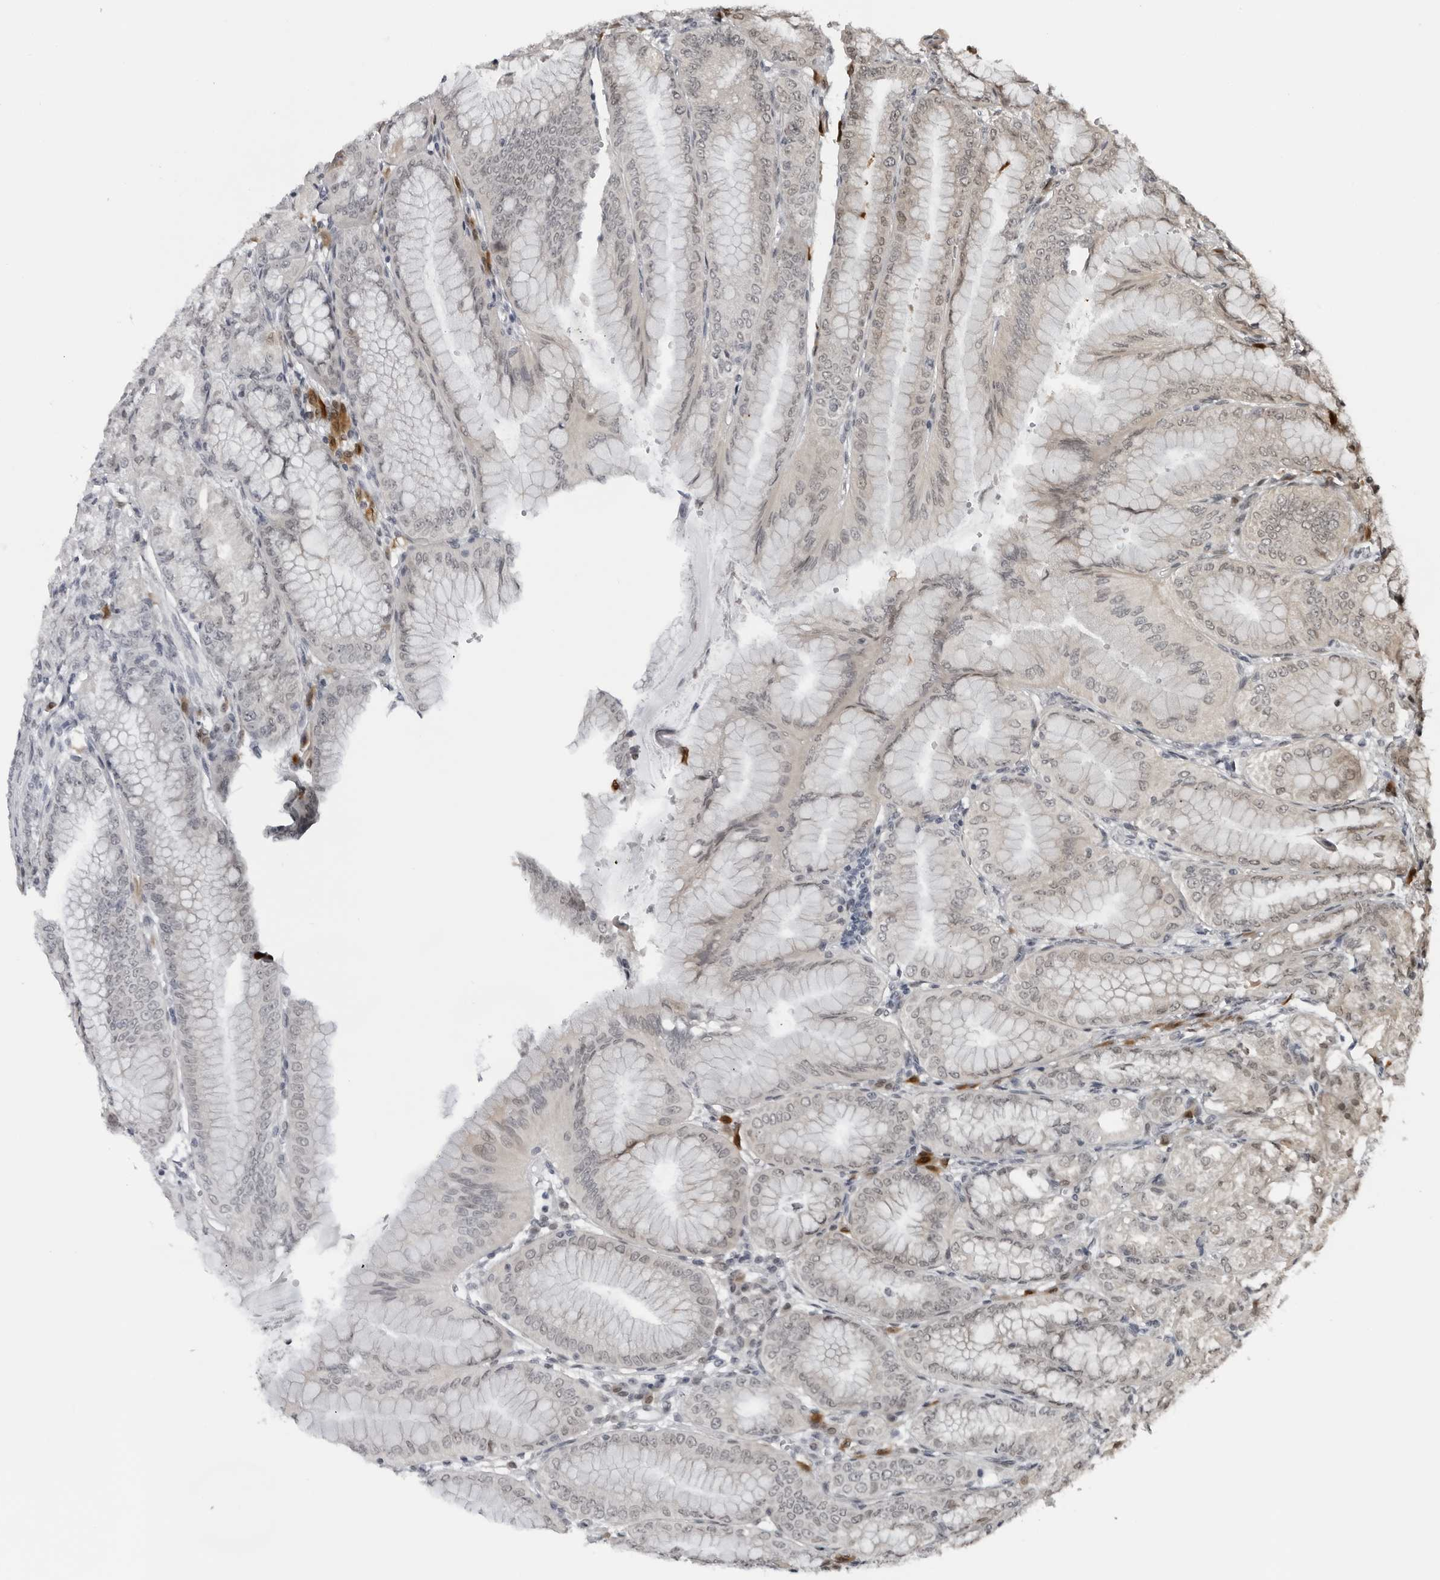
{"staining": {"intensity": "moderate", "quantity": "<25%", "location": "nuclear"}, "tissue": "stomach", "cell_type": "Glandular cells", "image_type": "normal", "snomed": [{"axis": "morphology", "description": "Normal tissue, NOS"}, {"axis": "topography", "description": "Stomach, lower"}], "caption": "Moderate nuclear protein expression is seen in about <25% of glandular cells in stomach.", "gene": "PPP1R42", "patient": {"sex": "male", "age": 71}}